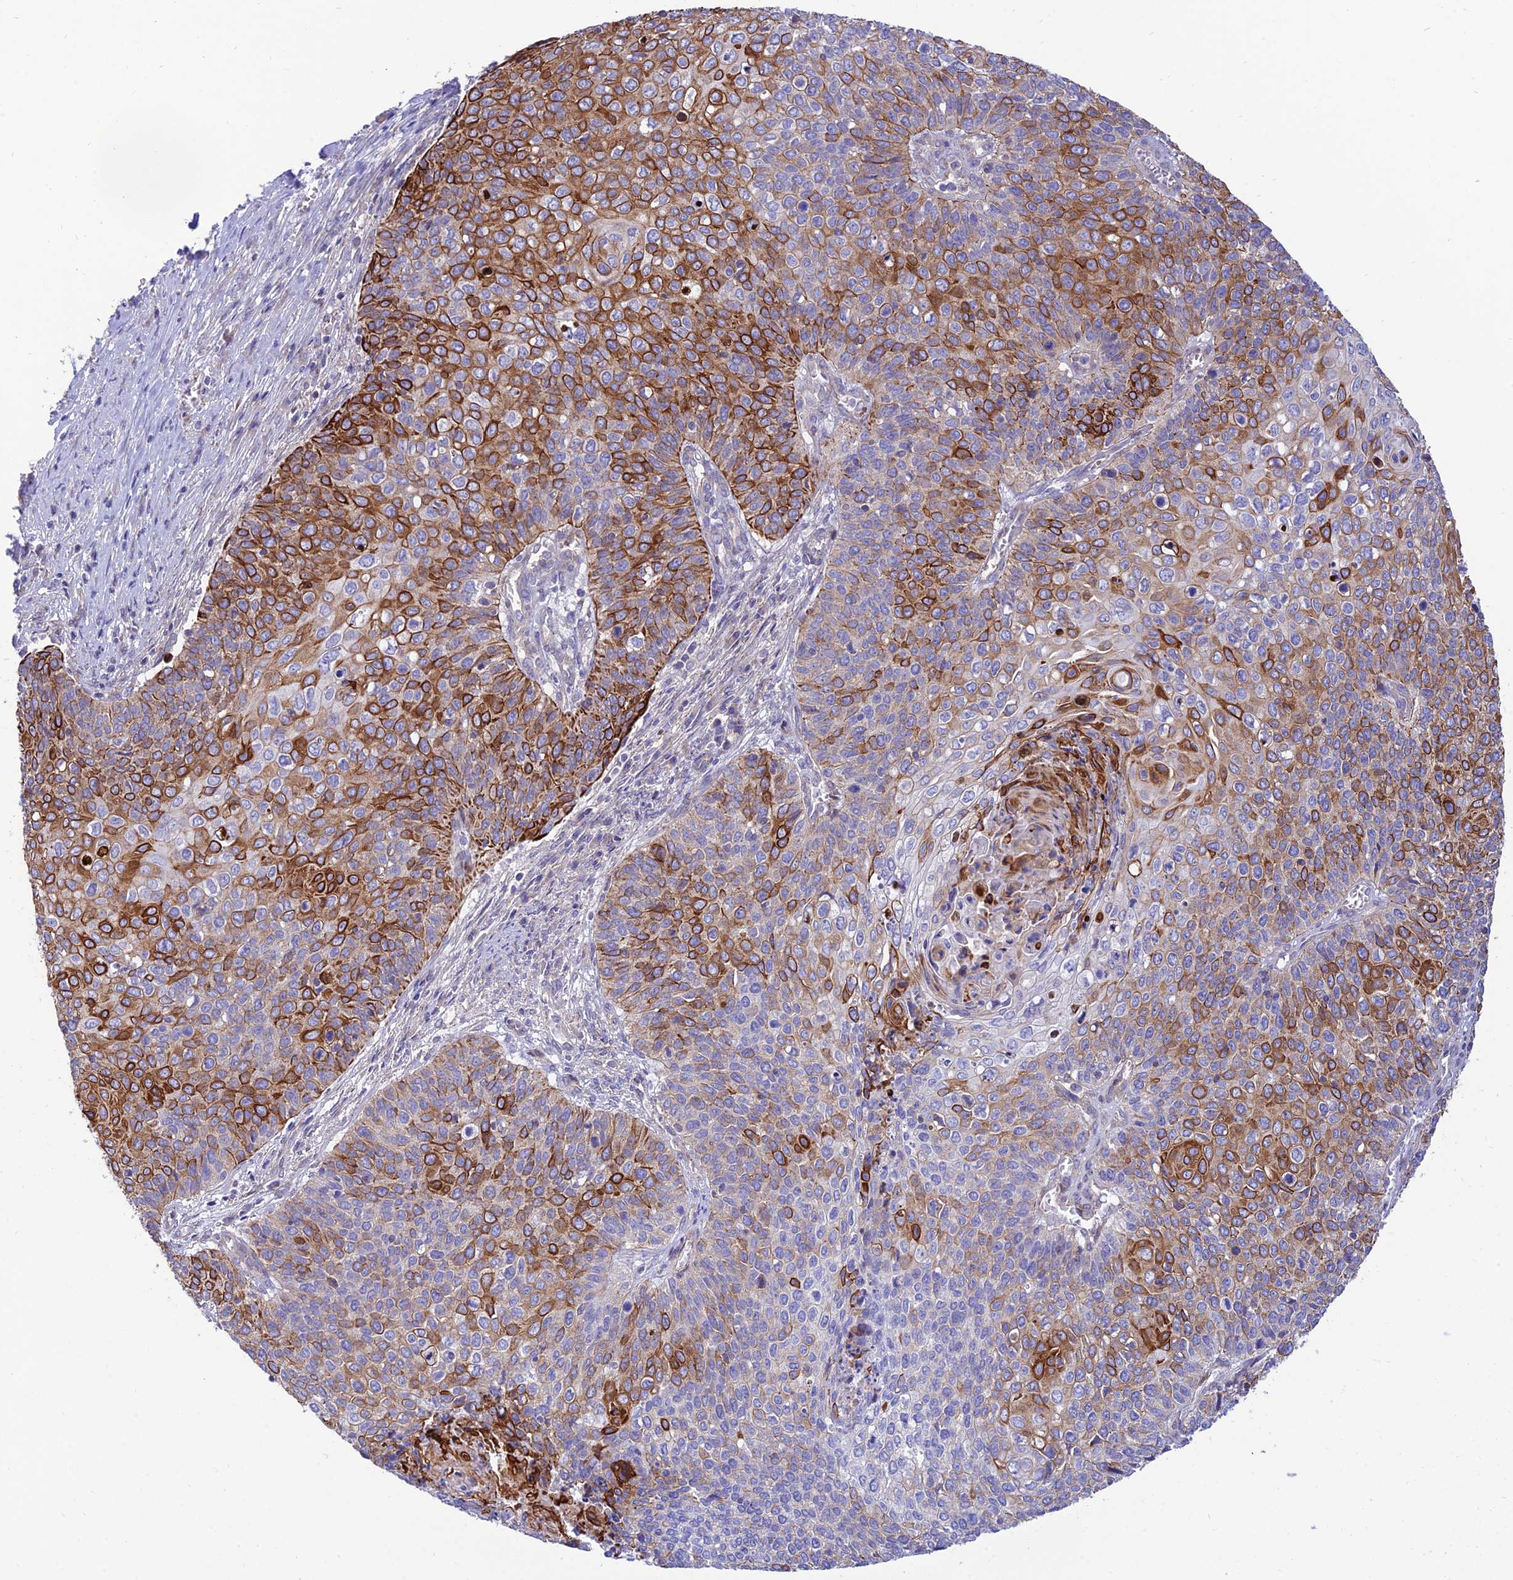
{"staining": {"intensity": "moderate", "quantity": "25%-75%", "location": "cytoplasmic/membranous"}, "tissue": "cervical cancer", "cell_type": "Tumor cells", "image_type": "cancer", "snomed": [{"axis": "morphology", "description": "Squamous cell carcinoma, NOS"}, {"axis": "topography", "description": "Cervix"}], "caption": "Immunohistochemical staining of cervical squamous cell carcinoma reveals medium levels of moderate cytoplasmic/membranous positivity in approximately 25%-75% of tumor cells.", "gene": "CCDC157", "patient": {"sex": "female", "age": 39}}